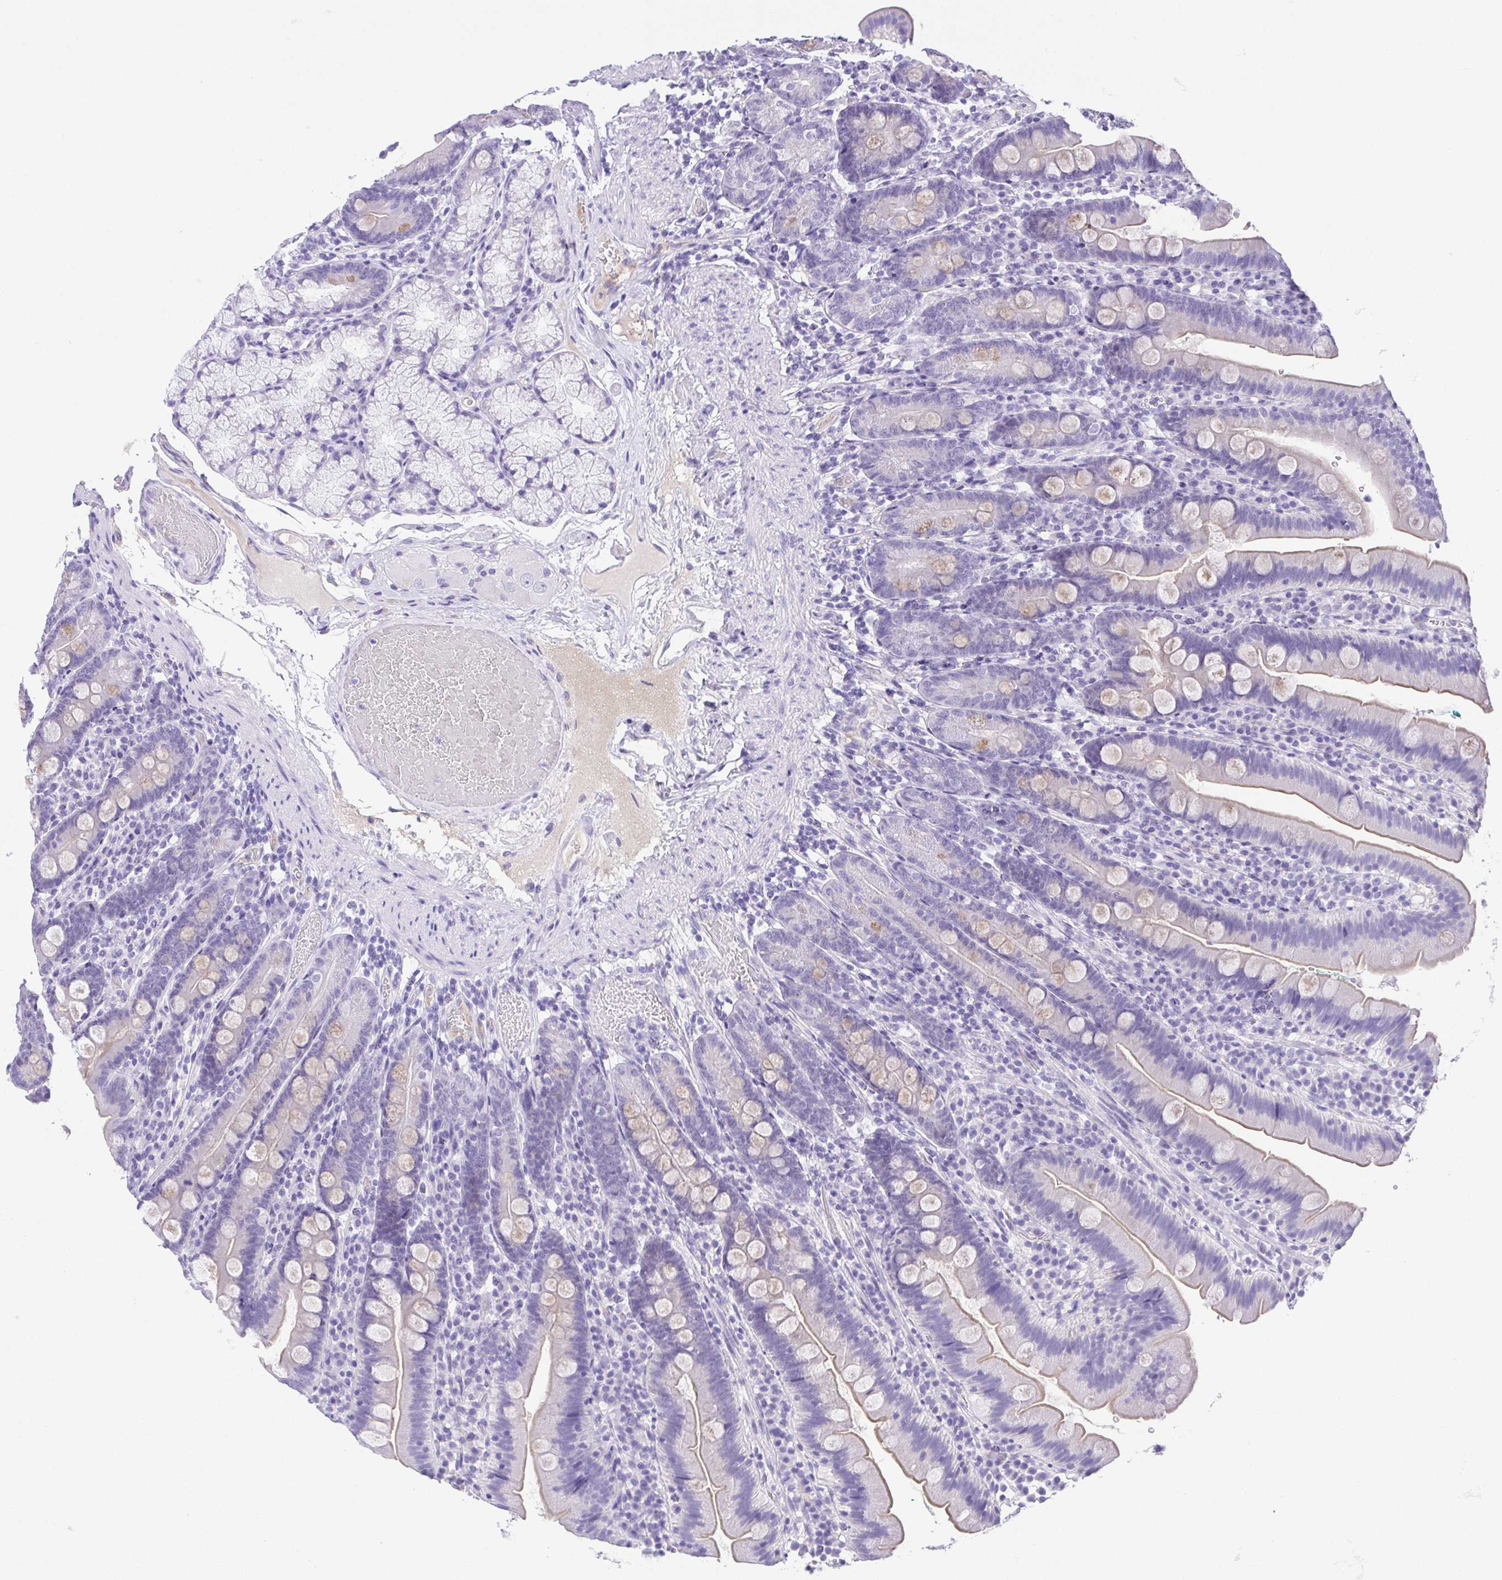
{"staining": {"intensity": "weak", "quantity": "<25%", "location": "cytoplasmic/membranous"}, "tissue": "duodenum", "cell_type": "Glandular cells", "image_type": "normal", "snomed": [{"axis": "morphology", "description": "Normal tissue, NOS"}, {"axis": "topography", "description": "Duodenum"}], "caption": "Glandular cells show no significant protein expression in benign duodenum. The staining was performed using DAB (3,3'-diaminobenzidine) to visualize the protein expression in brown, while the nuclei were stained in blue with hematoxylin (Magnification: 20x).", "gene": "SPATA4", "patient": {"sex": "female", "age": 67}}